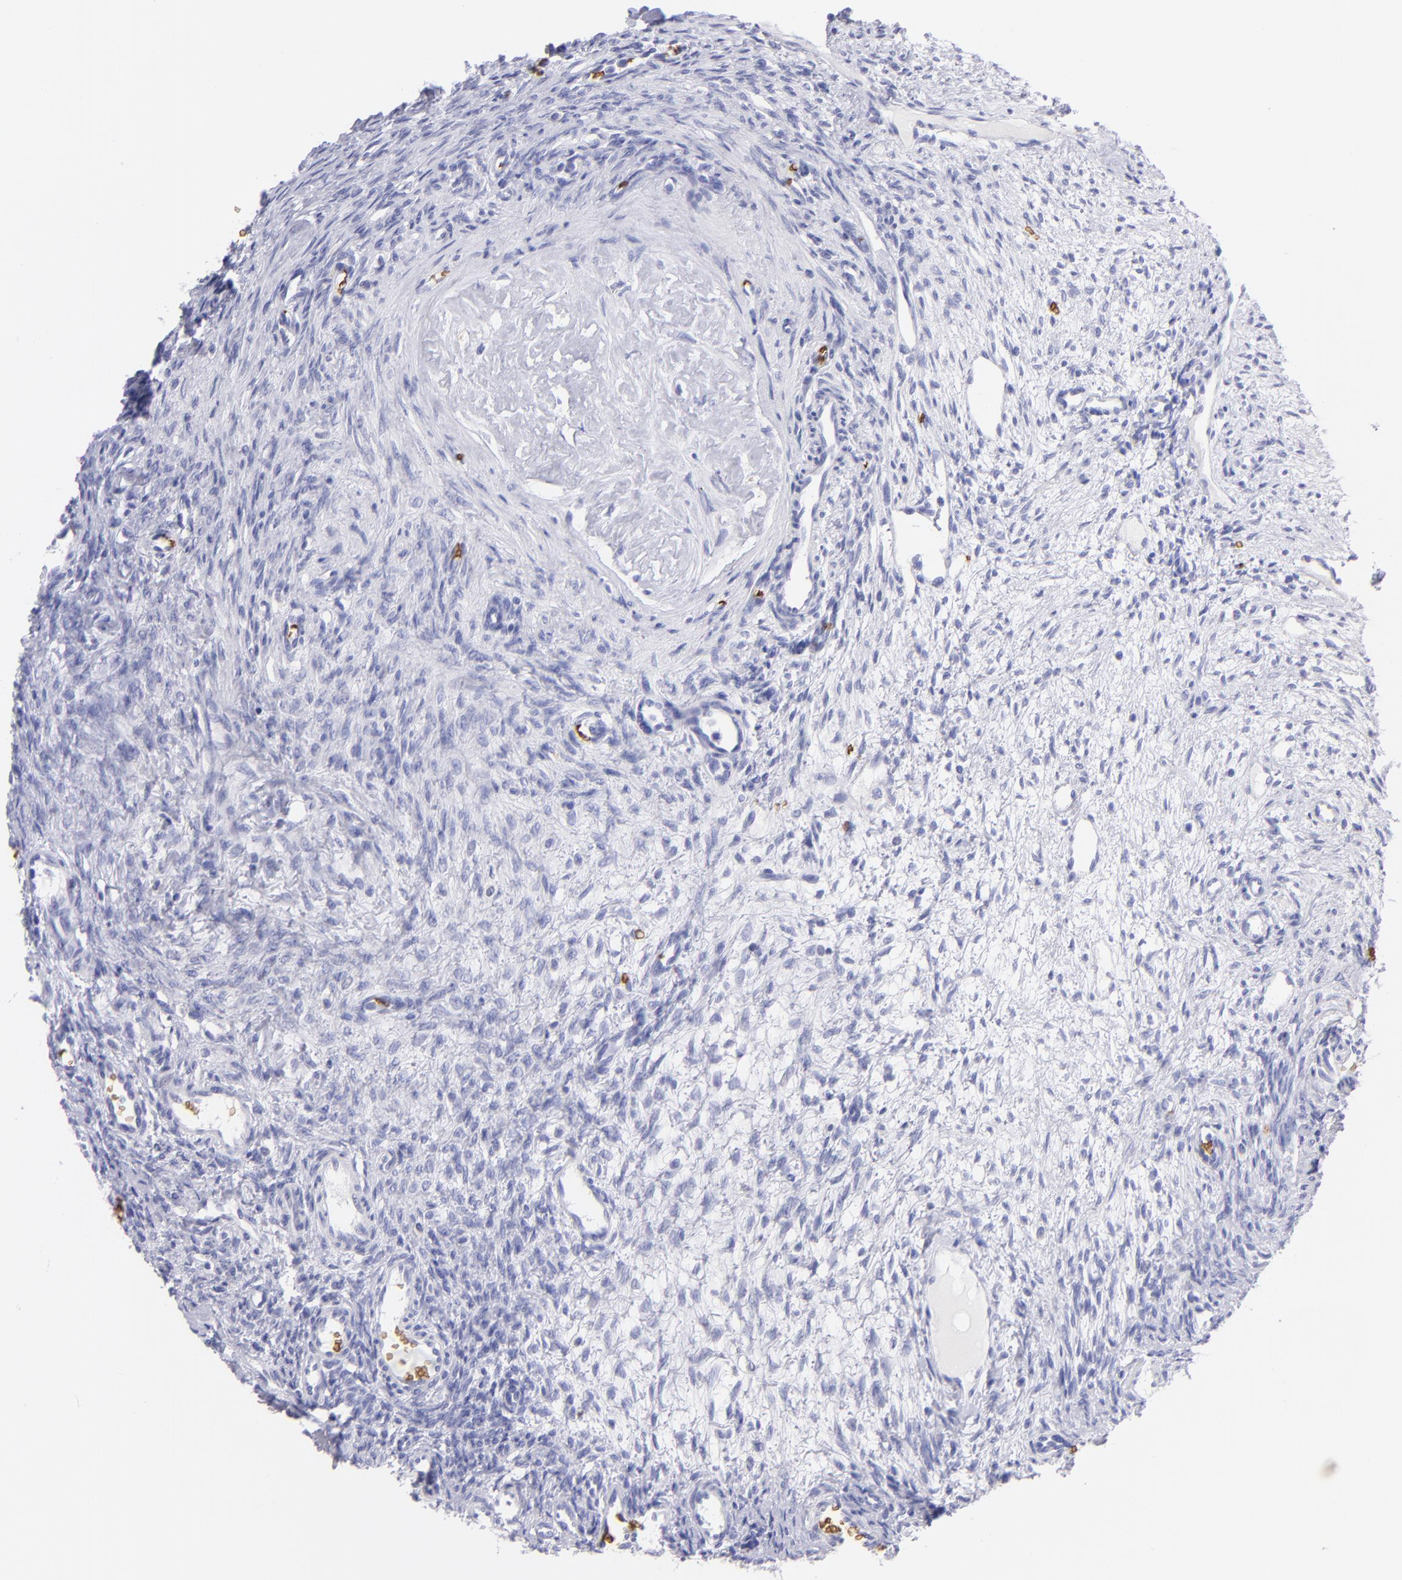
{"staining": {"intensity": "negative", "quantity": "none", "location": "none"}, "tissue": "ovary", "cell_type": "Follicle cells", "image_type": "normal", "snomed": [{"axis": "morphology", "description": "Normal tissue, NOS"}, {"axis": "topography", "description": "Ovary"}], "caption": "Histopathology image shows no significant protein staining in follicle cells of unremarkable ovary.", "gene": "GYPA", "patient": {"sex": "female", "age": 33}}